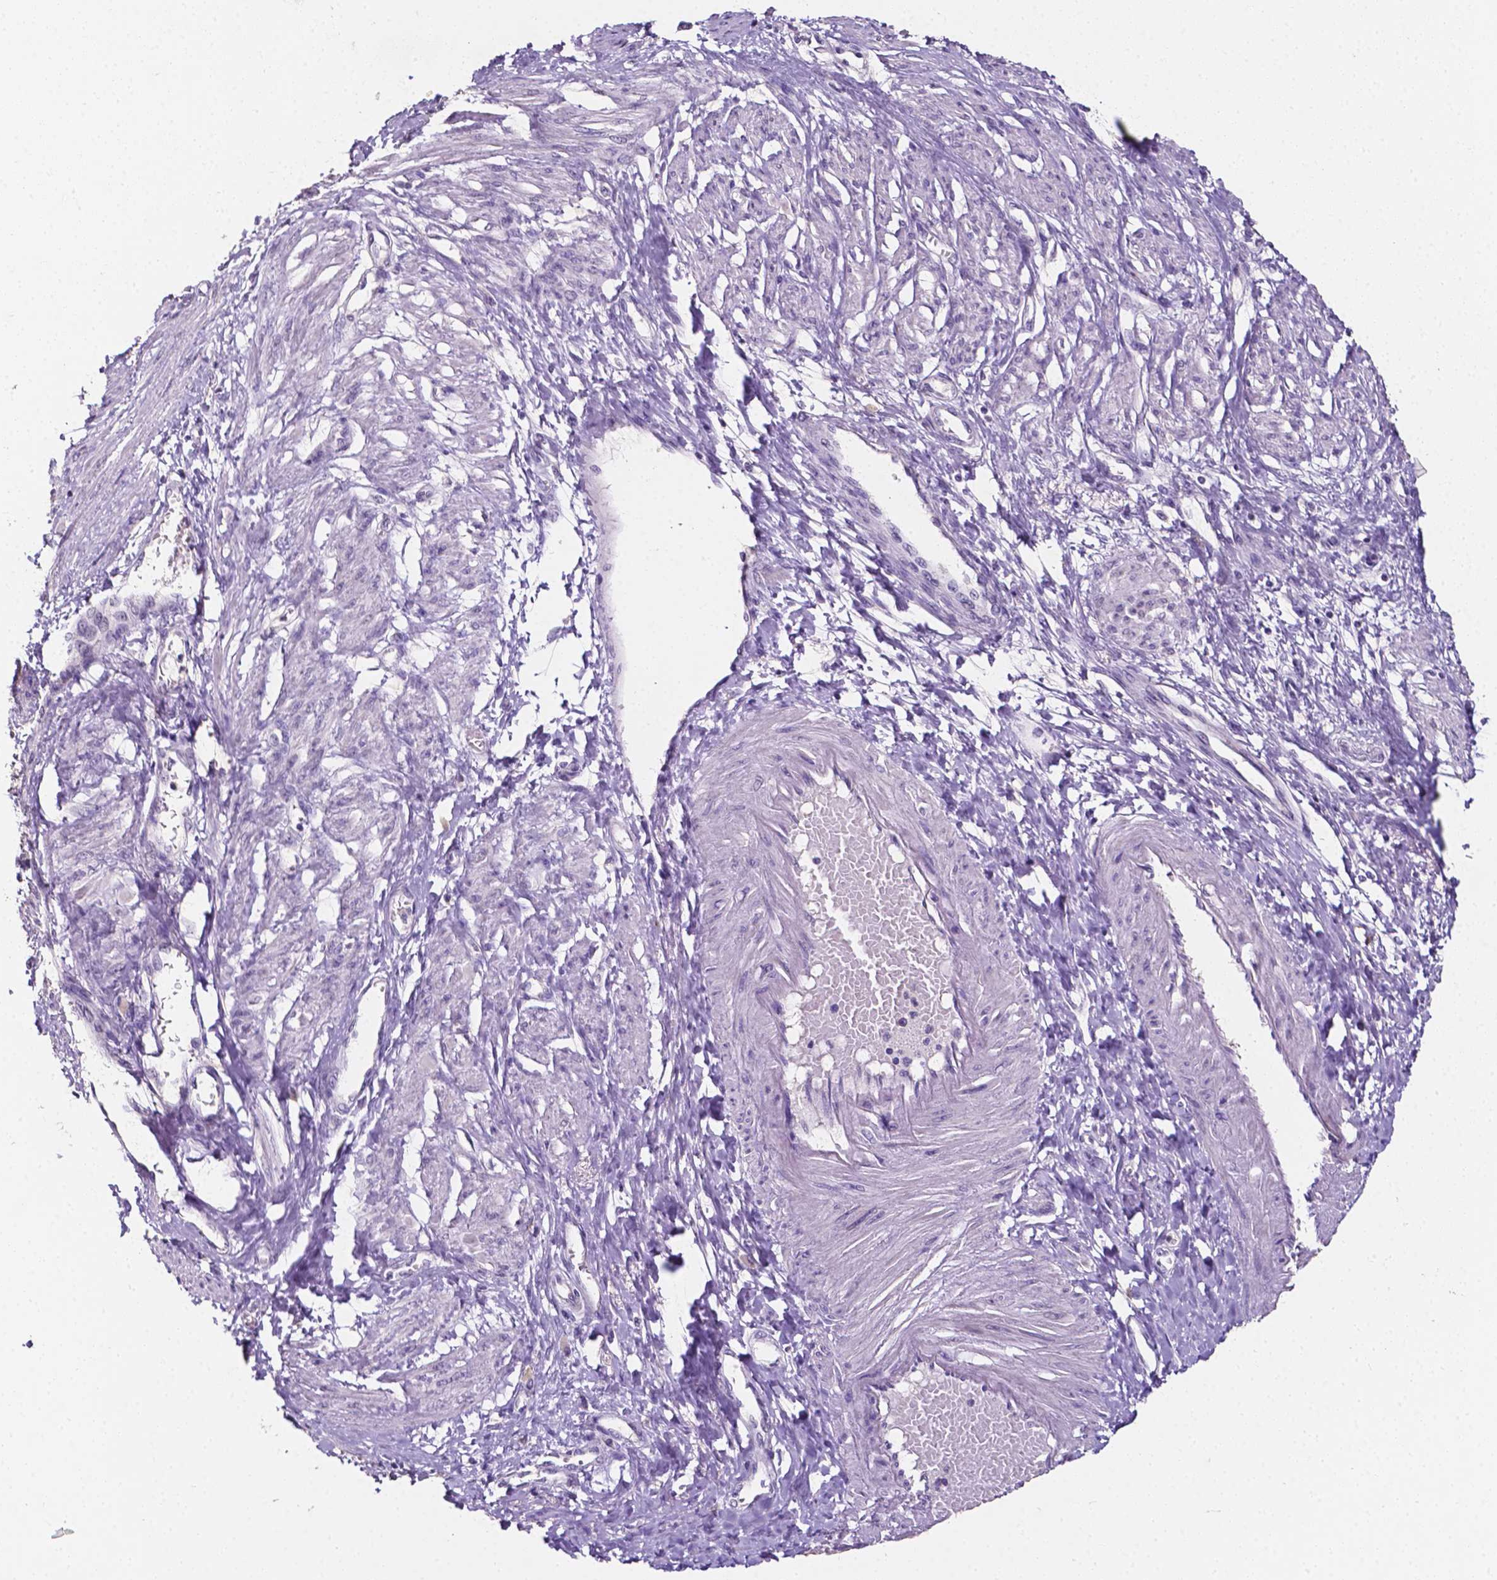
{"staining": {"intensity": "negative", "quantity": "none", "location": "none"}, "tissue": "smooth muscle", "cell_type": "Smooth muscle cells", "image_type": "normal", "snomed": [{"axis": "morphology", "description": "Normal tissue, NOS"}, {"axis": "topography", "description": "Smooth muscle"}, {"axis": "topography", "description": "Uterus"}], "caption": "Immunohistochemistry photomicrograph of benign smooth muscle: human smooth muscle stained with DAB shows no significant protein staining in smooth muscle cells.", "gene": "PSAT1", "patient": {"sex": "female", "age": 39}}